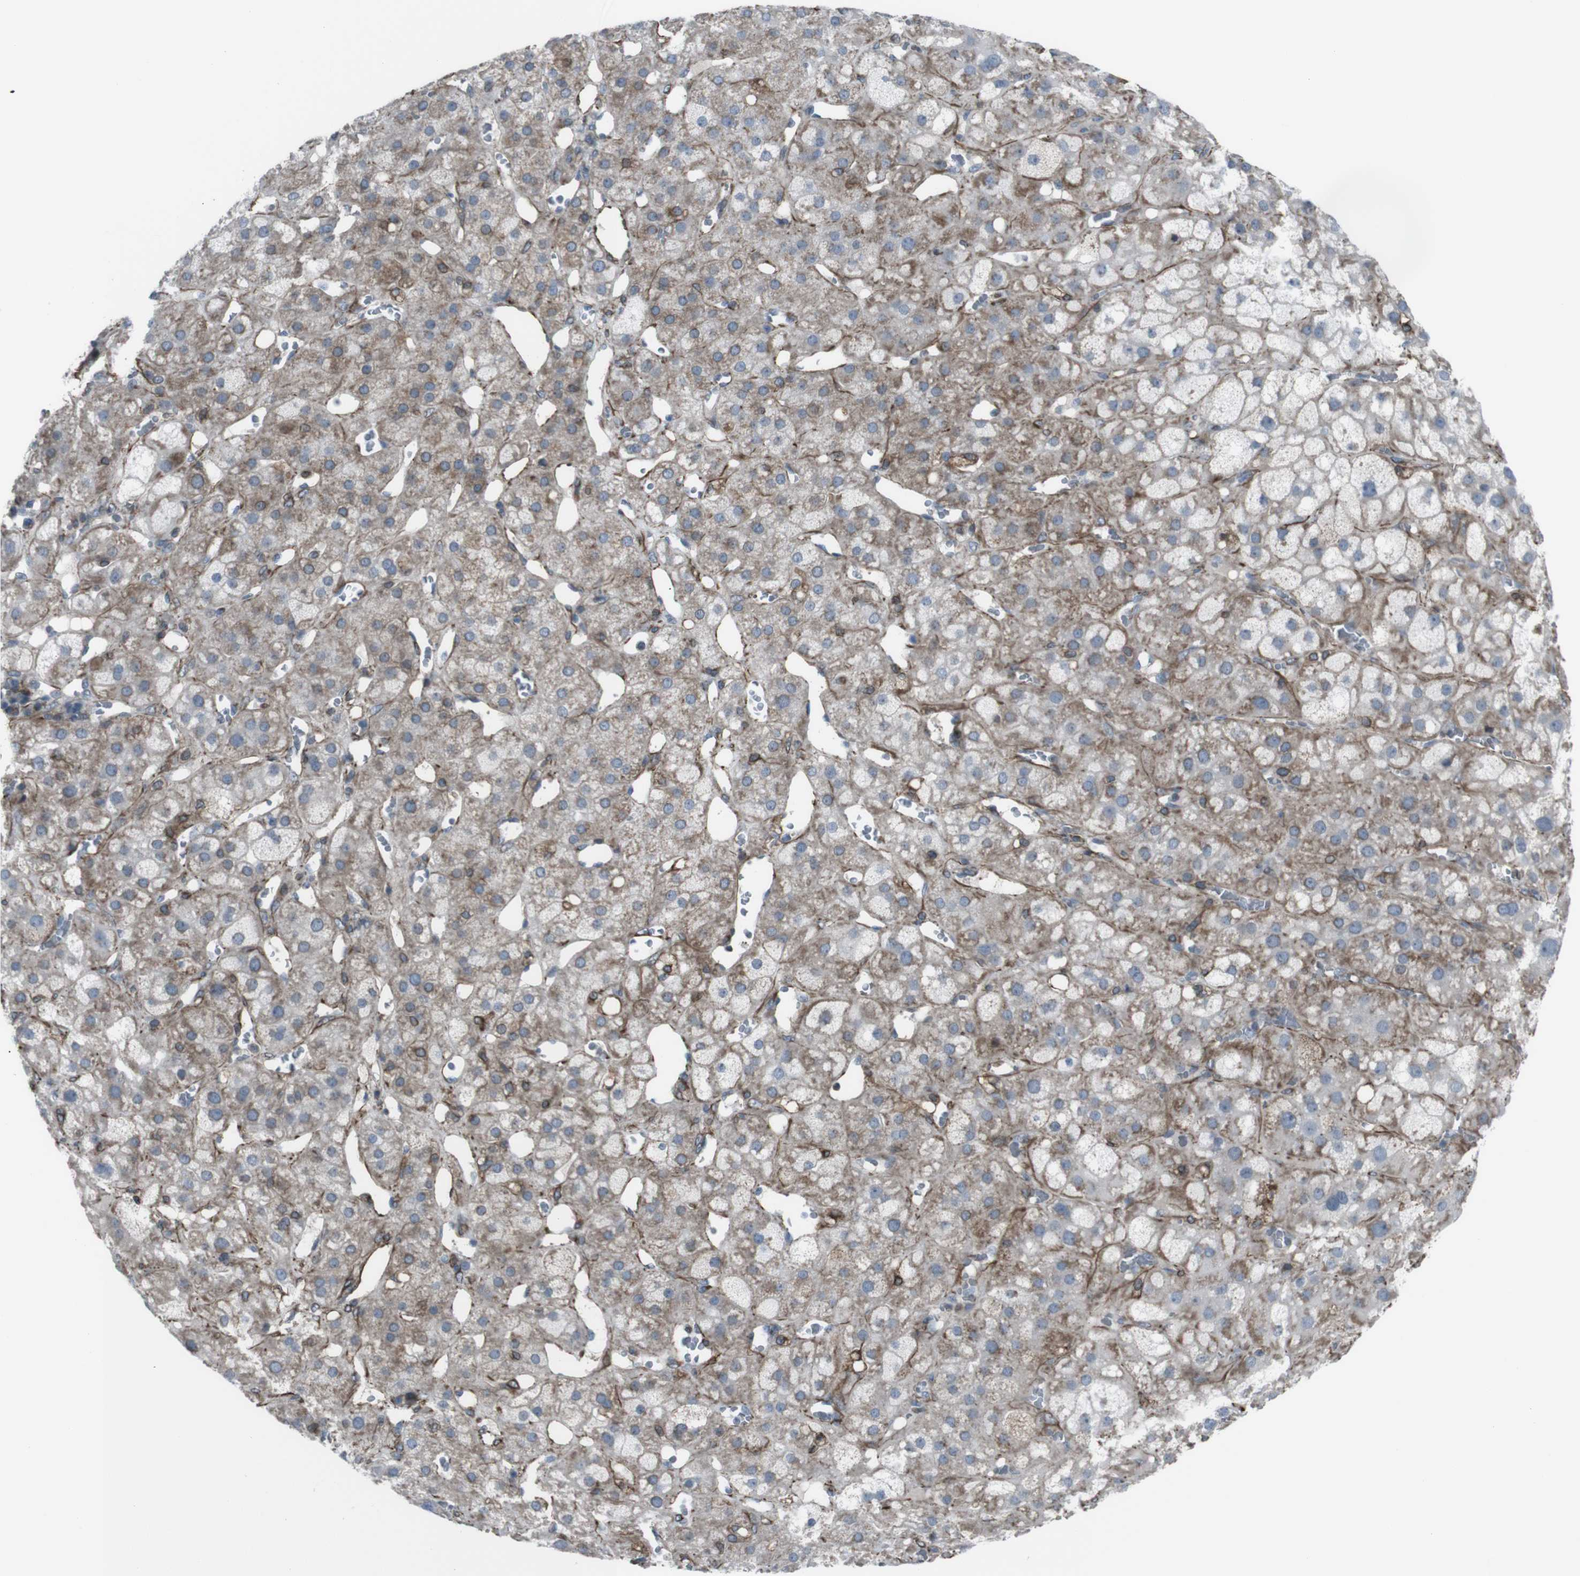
{"staining": {"intensity": "moderate", "quantity": "25%-75%", "location": "cytoplasmic/membranous"}, "tissue": "adrenal gland", "cell_type": "Glandular cells", "image_type": "normal", "snomed": [{"axis": "morphology", "description": "Normal tissue, NOS"}, {"axis": "topography", "description": "Adrenal gland"}], "caption": "Moderate cytoplasmic/membranous protein expression is seen in about 25%-75% of glandular cells in adrenal gland.", "gene": "TMEM141", "patient": {"sex": "female", "age": 47}}